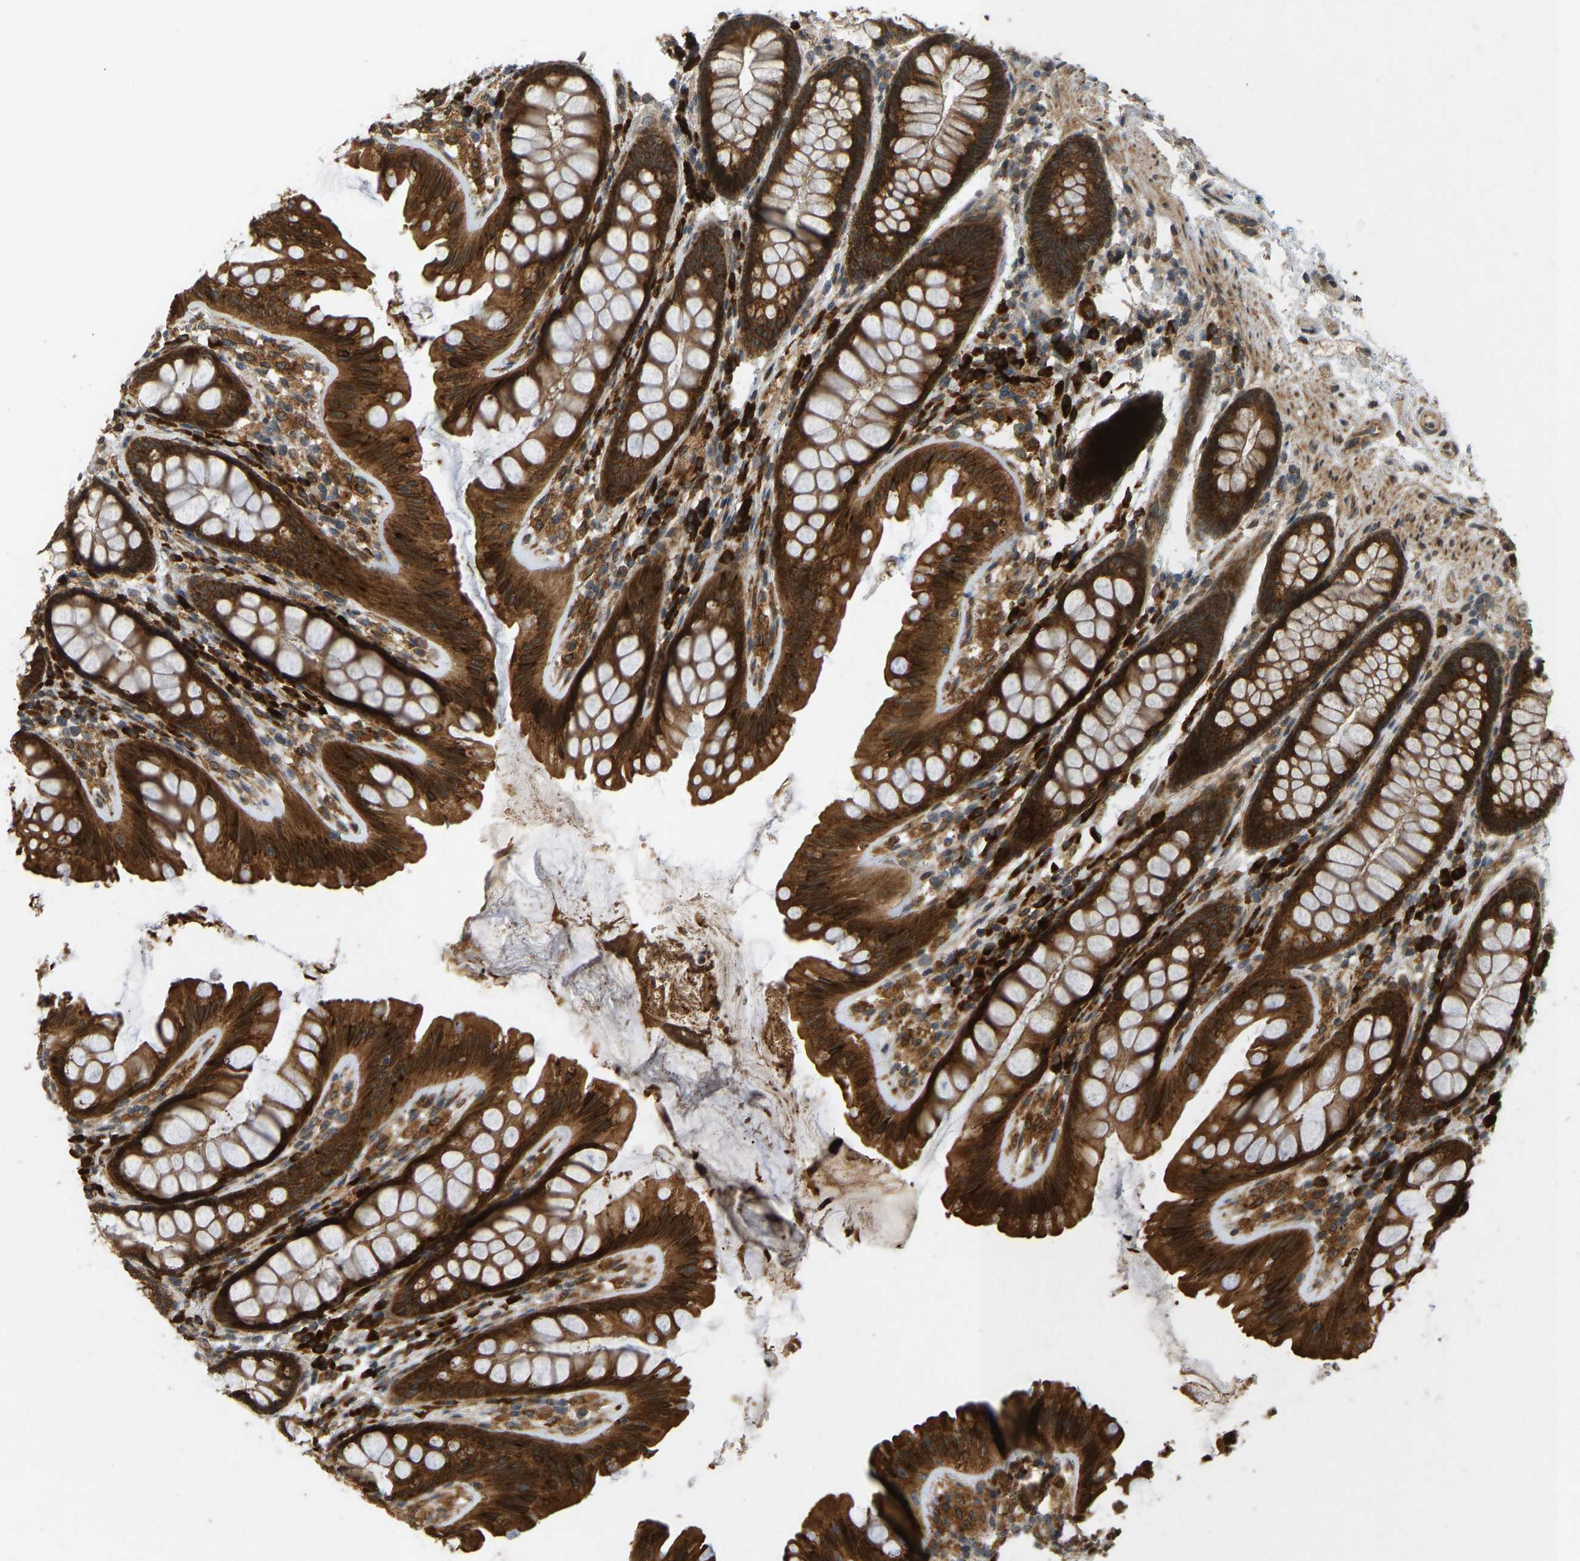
{"staining": {"intensity": "moderate", "quantity": ">75%", "location": "cytoplasmic/membranous"}, "tissue": "colon", "cell_type": "Endothelial cells", "image_type": "normal", "snomed": [{"axis": "morphology", "description": "Normal tissue, NOS"}, {"axis": "topography", "description": "Colon"}], "caption": "Approximately >75% of endothelial cells in benign colon reveal moderate cytoplasmic/membranous protein staining as visualized by brown immunohistochemical staining.", "gene": "RPN2", "patient": {"sex": "female", "age": 56}}